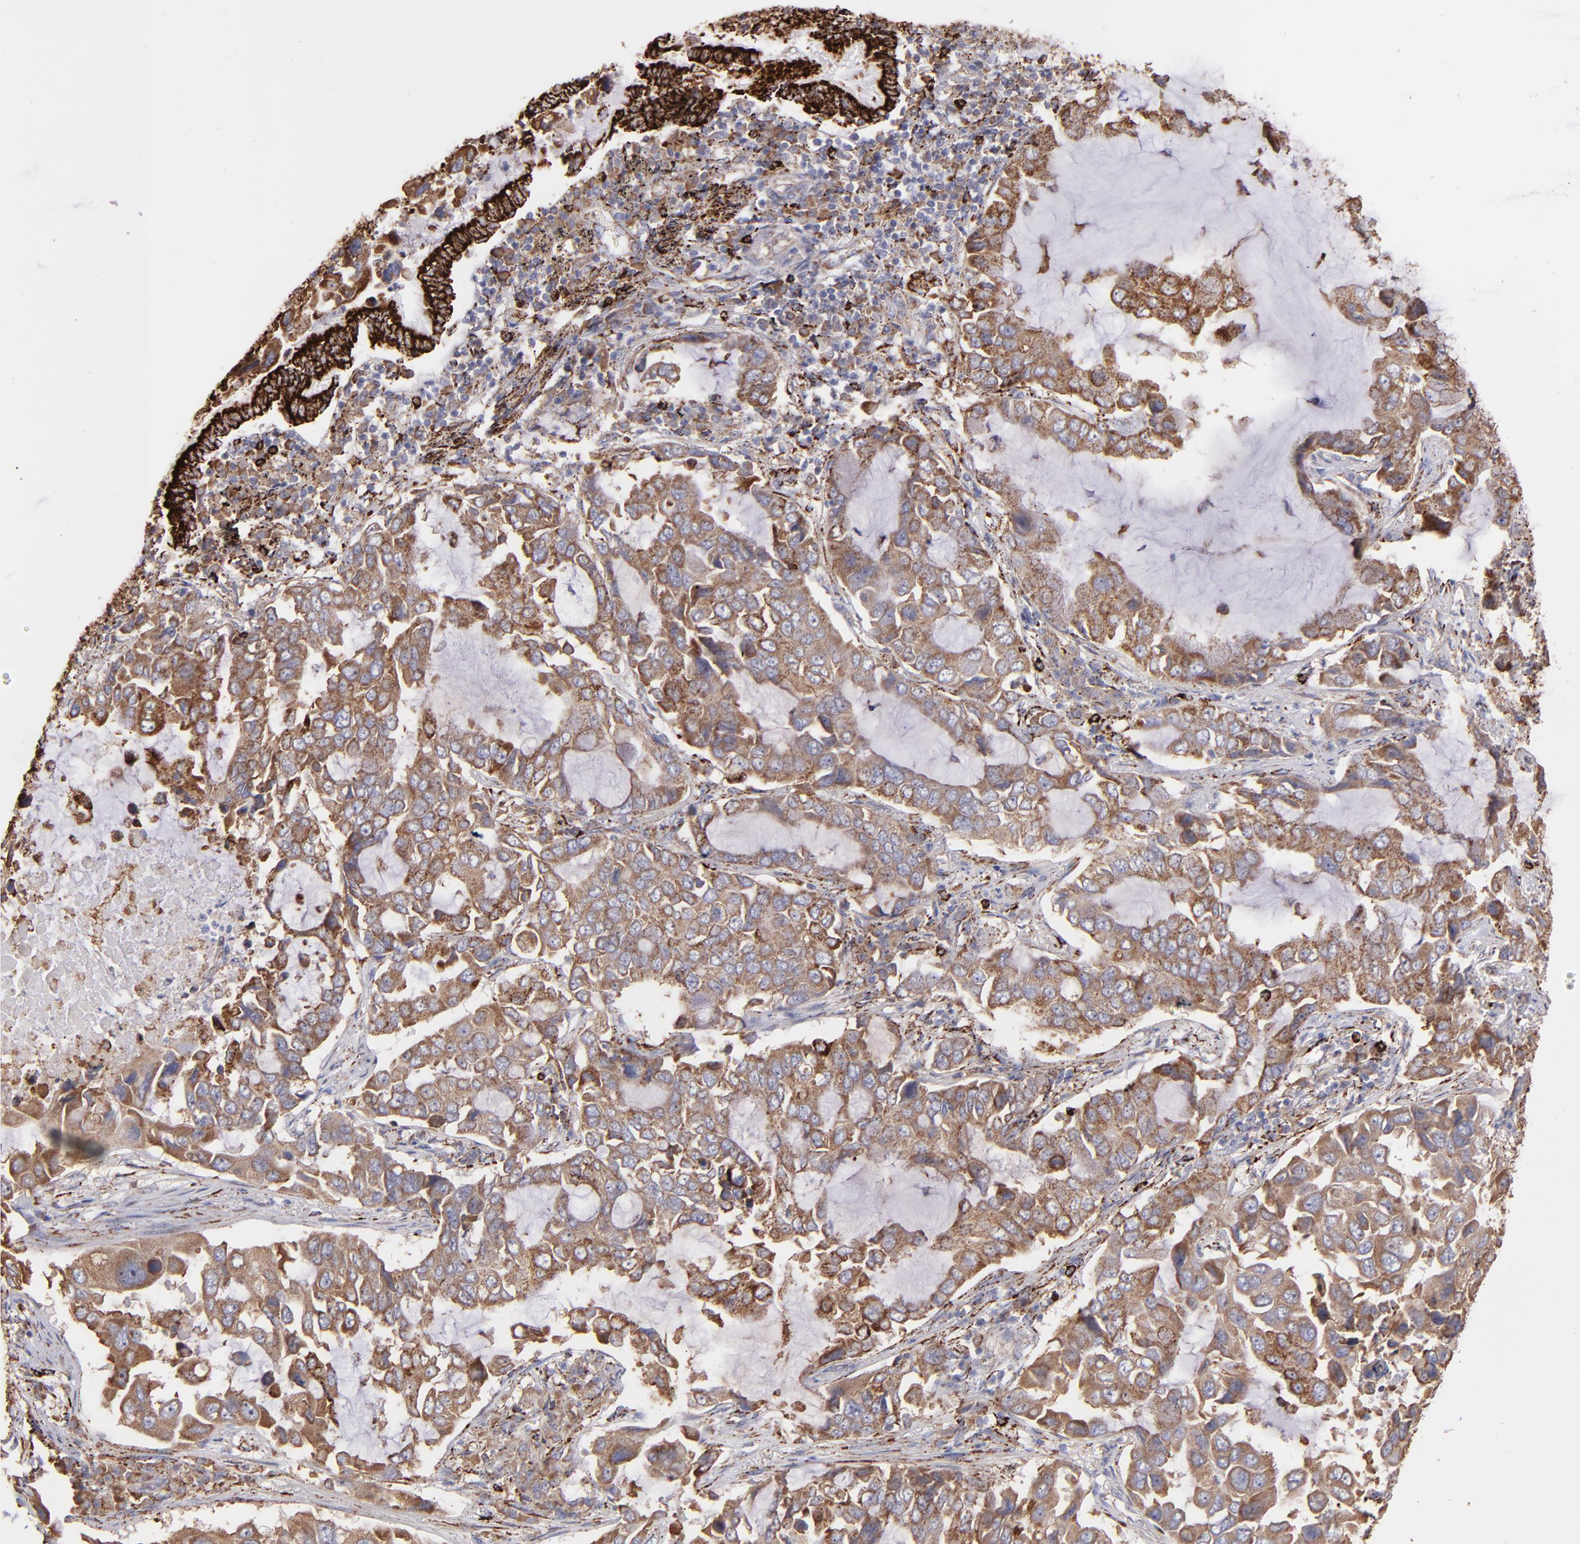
{"staining": {"intensity": "moderate", "quantity": ">75%", "location": "cytoplasmic/membranous"}, "tissue": "lung cancer", "cell_type": "Tumor cells", "image_type": "cancer", "snomed": [{"axis": "morphology", "description": "Adenocarcinoma, NOS"}, {"axis": "topography", "description": "Lung"}], "caption": "Moderate cytoplasmic/membranous staining is identified in approximately >75% of tumor cells in lung adenocarcinoma. Using DAB (3,3'-diaminobenzidine) (brown) and hematoxylin (blue) stains, captured at high magnification using brightfield microscopy.", "gene": "MAOB", "patient": {"sex": "male", "age": 64}}